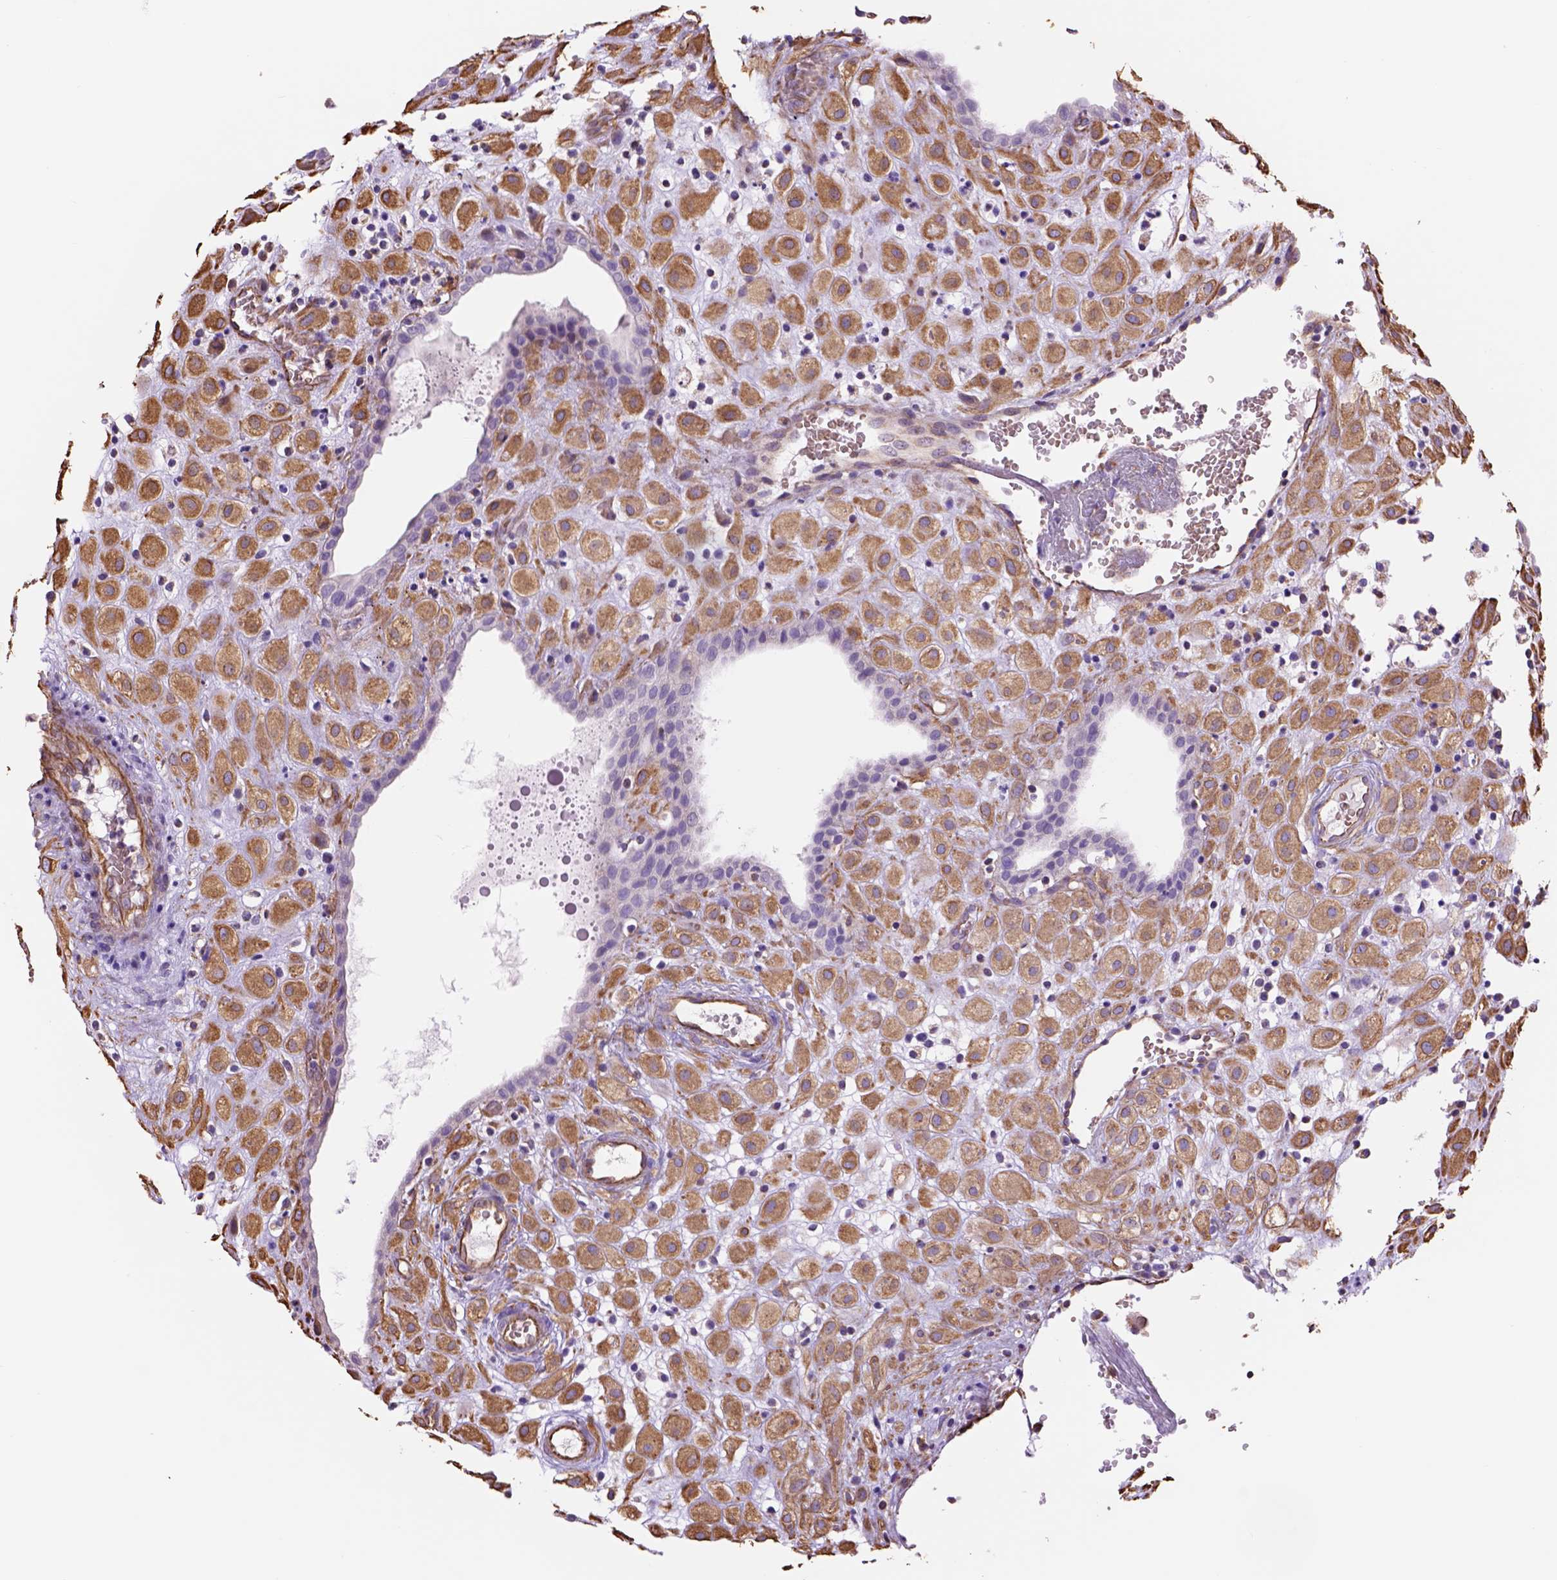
{"staining": {"intensity": "moderate", "quantity": ">75%", "location": "cytoplasmic/membranous"}, "tissue": "placenta", "cell_type": "Decidual cells", "image_type": "normal", "snomed": [{"axis": "morphology", "description": "Normal tissue, NOS"}, {"axis": "topography", "description": "Placenta"}], "caption": "A high-resolution histopathology image shows immunohistochemistry (IHC) staining of unremarkable placenta, which reveals moderate cytoplasmic/membranous staining in approximately >75% of decidual cells. The protein of interest is stained brown, and the nuclei are stained in blue (DAB IHC with brightfield microscopy, high magnification).", "gene": "ZZZ3", "patient": {"sex": "female", "age": 24}}